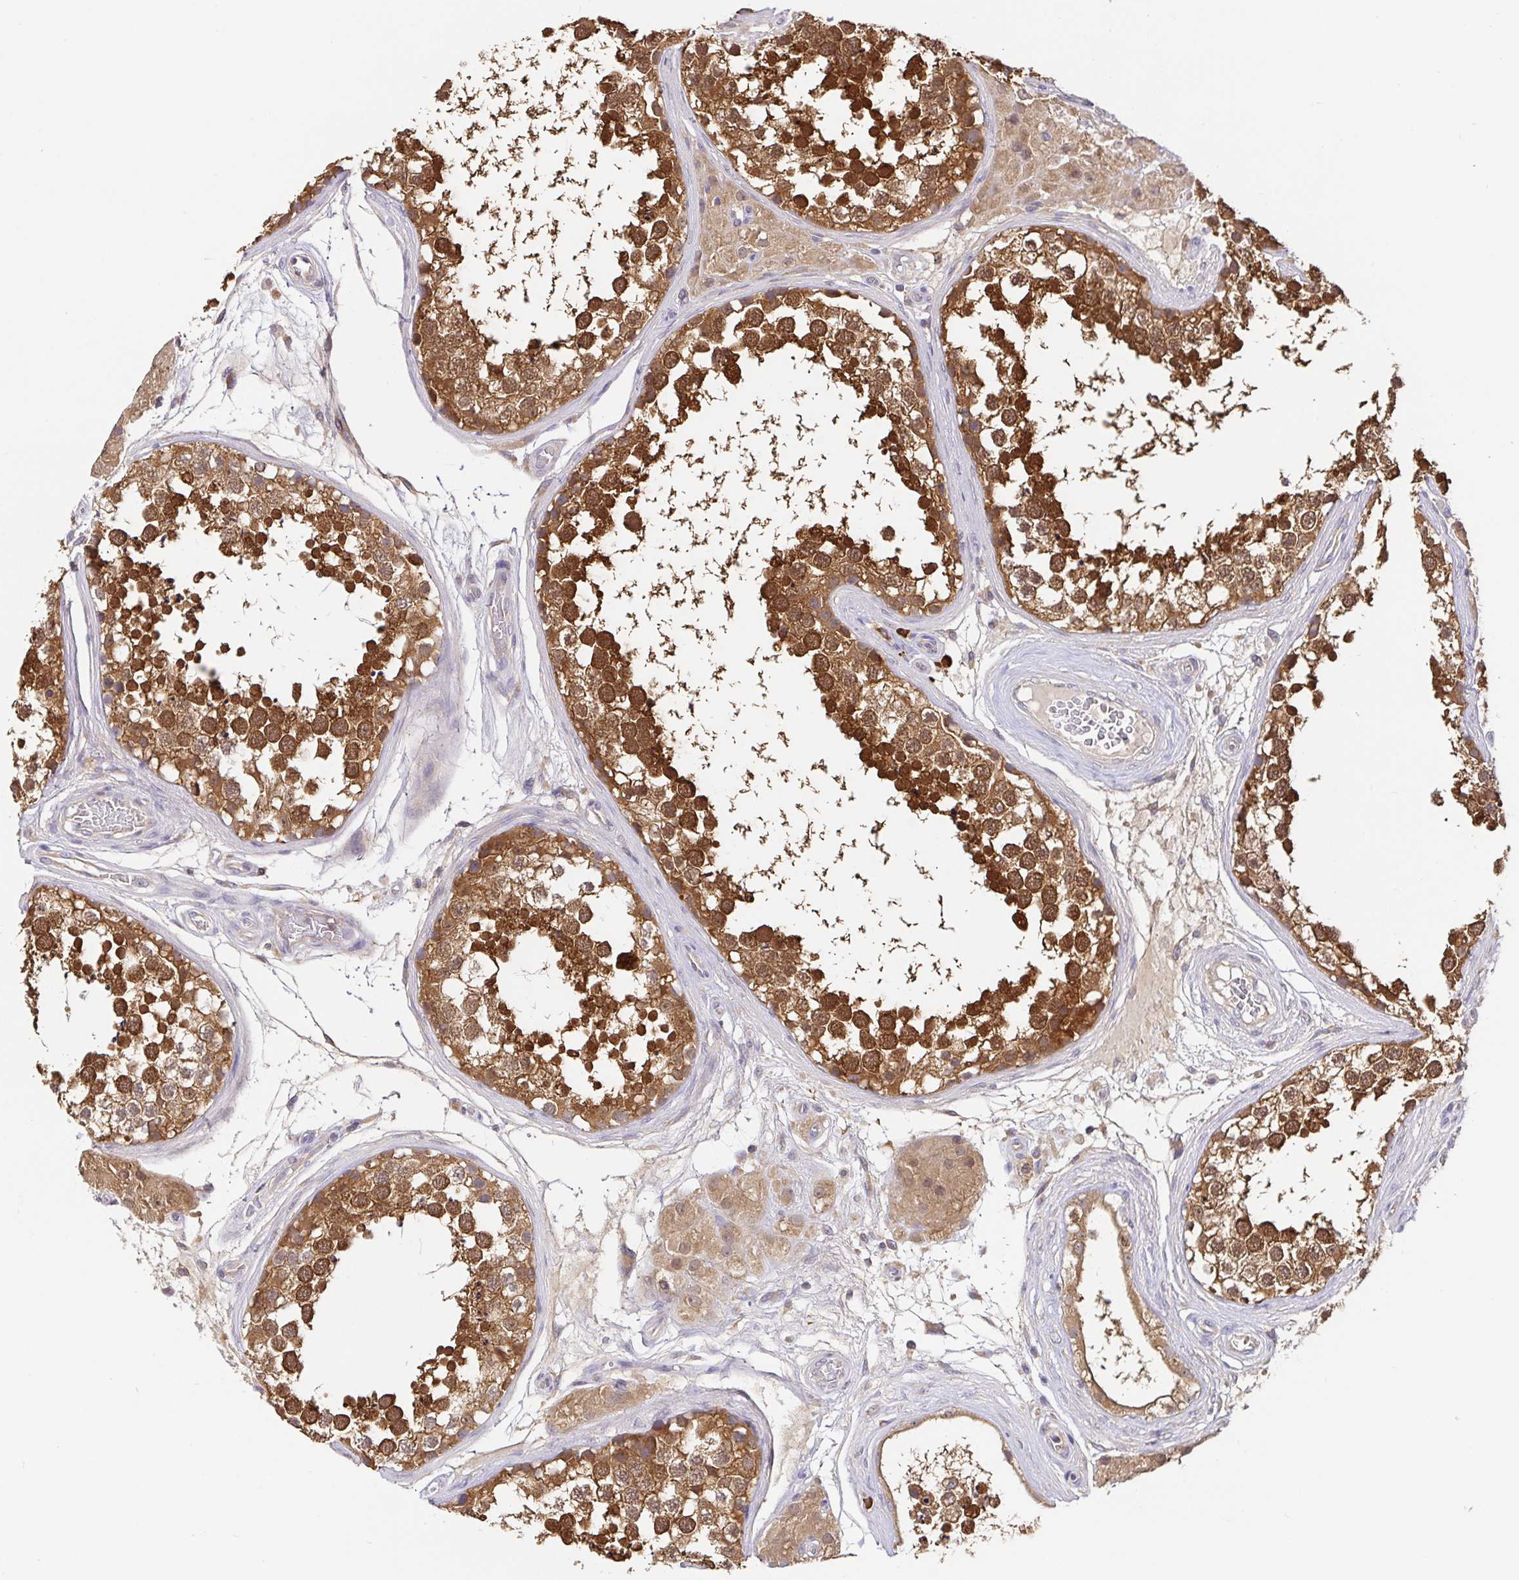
{"staining": {"intensity": "strong", "quantity": ">75%", "location": "cytoplasmic/membranous"}, "tissue": "testis", "cell_type": "Cells in seminiferous ducts", "image_type": "normal", "snomed": [{"axis": "morphology", "description": "Normal tissue, NOS"}, {"axis": "morphology", "description": "Seminoma, NOS"}, {"axis": "topography", "description": "Testis"}], "caption": "Strong cytoplasmic/membranous staining is identified in approximately >75% of cells in seminiferous ducts in normal testis.", "gene": "HAGH", "patient": {"sex": "male", "age": 65}}